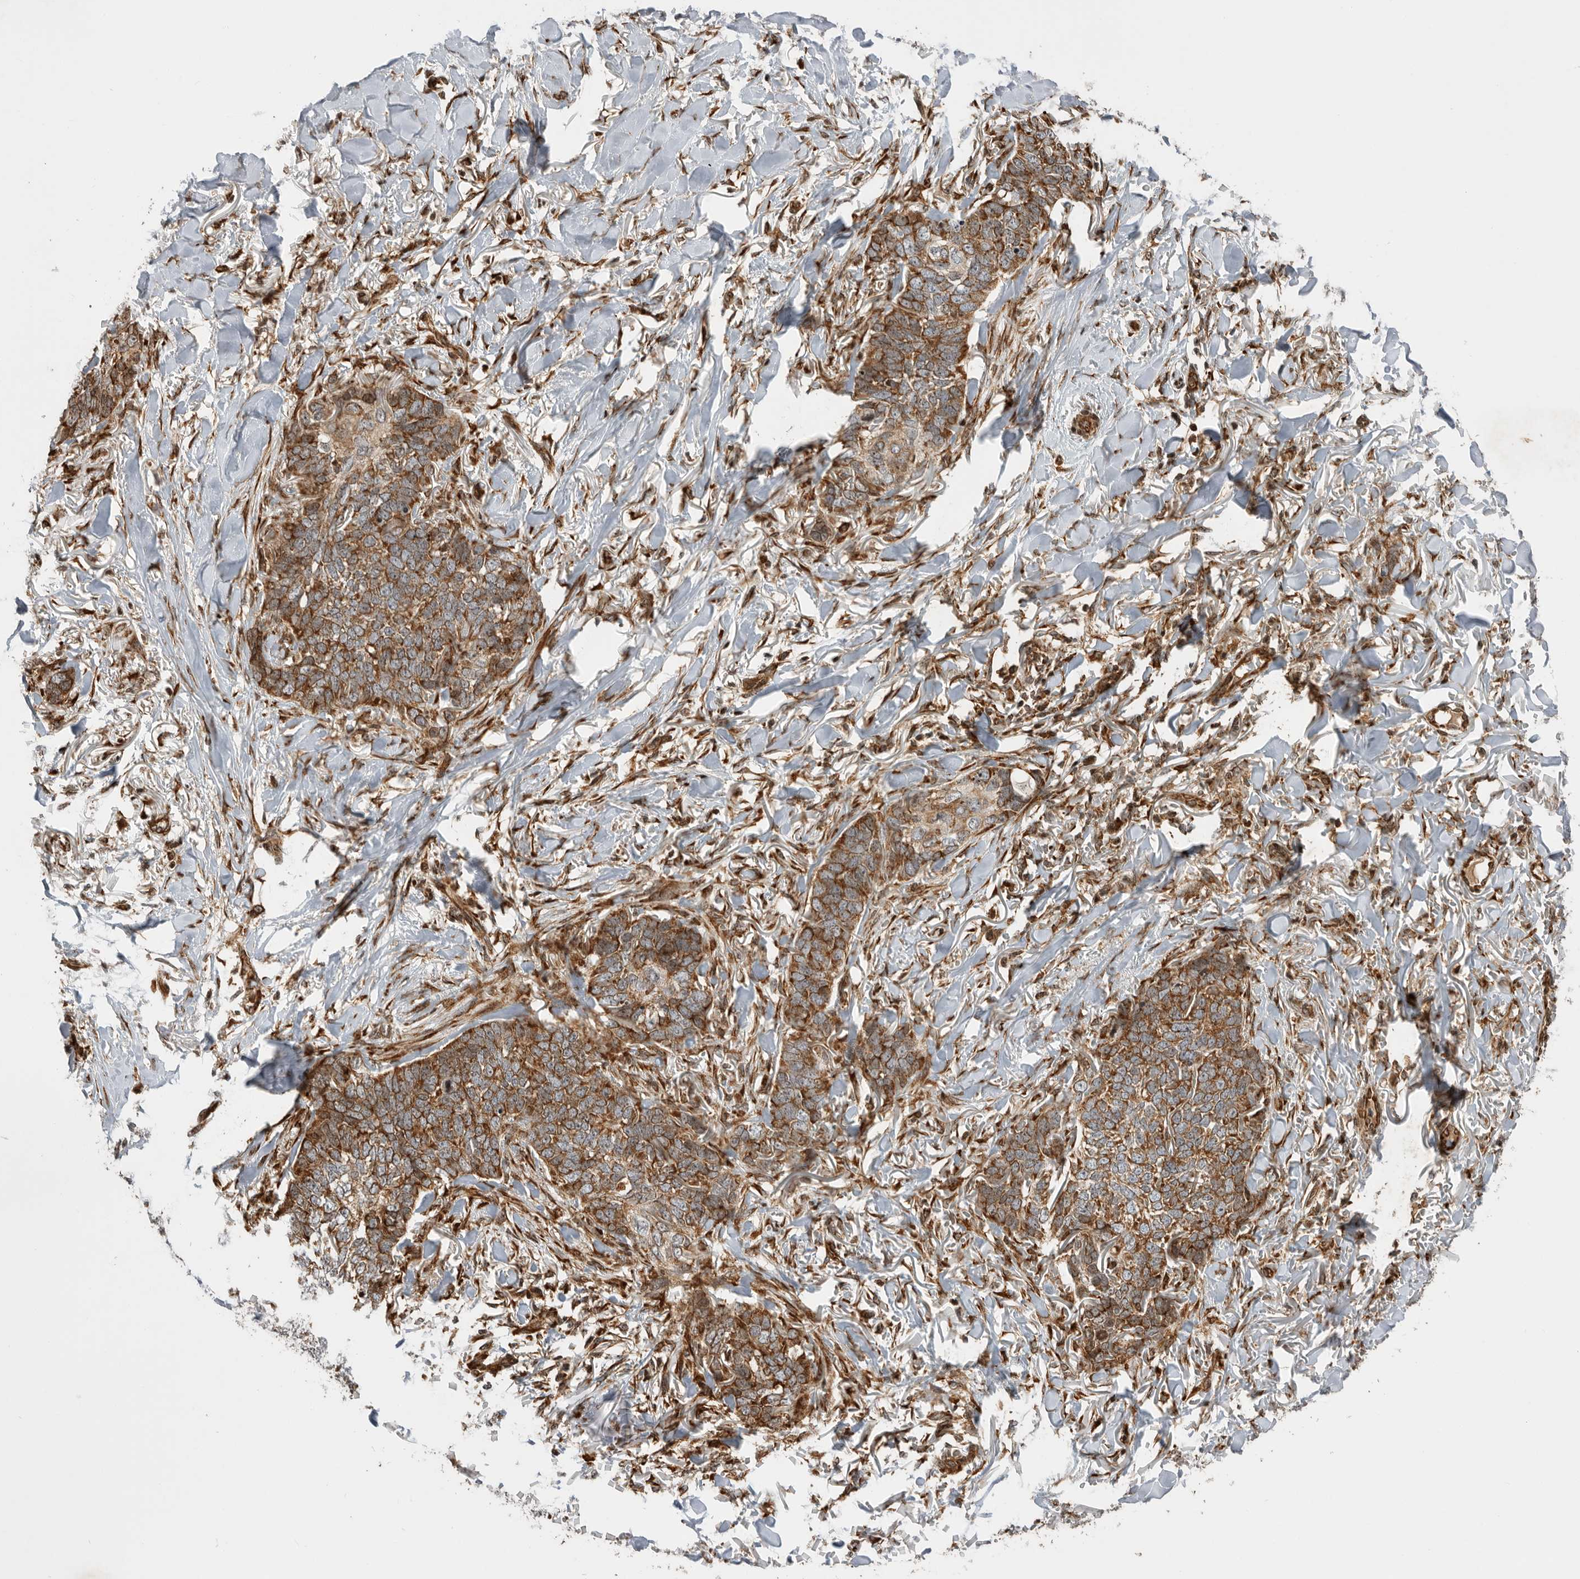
{"staining": {"intensity": "moderate", "quantity": ">75%", "location": "cytoplasmic/membranous"}, "tissue": "skin cancer", "cell_type": "Tumor cells", "image_type": "cancer", "snomed": [{"axis": "morphology", "description": "Normal tissue, NOS"}, {"axis": "morphology", "description": "Basal cell carcinoma"}, {"axis": "topography", "description": "Skin"}], "caption": "IHC histopathology image of neoplastic tissue: skin basal cell carcinoma stained using IHC displays medium levels of moderate protein expression localized specifically in the cytoplasmic/membranous of tumor cells, appearing as a cytoplasmic/membranous brown color.", "gene": "FZD3", "patient": {"sex": "male", "age": 77}}